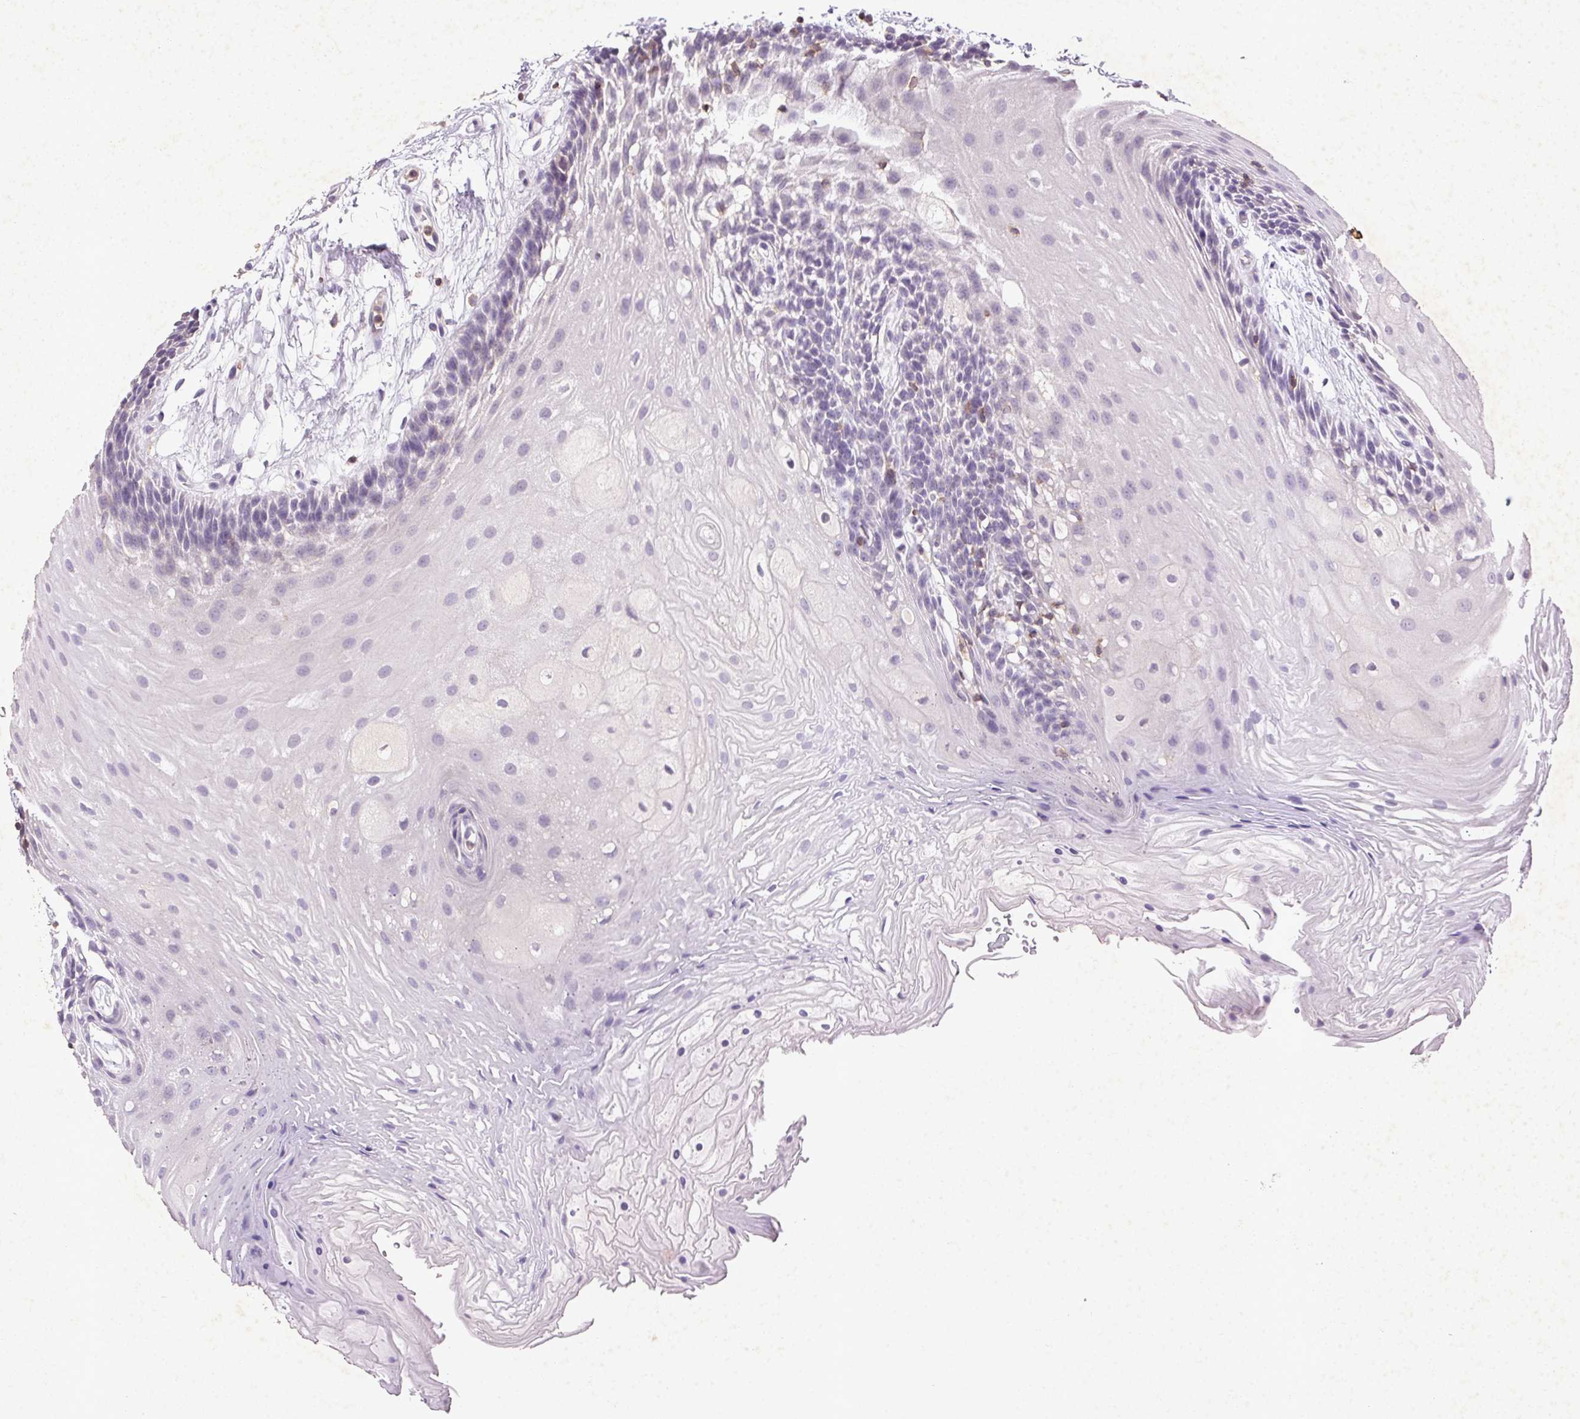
{"staining": {"intensity": "negative", "quantity": "none", "location": "none"}, "tissue": "oral mucosa", "cell_type": "Squamous epithelial cells", "image_type": "normal", "snomed": [{"axis": "morphology", "description": "Normal tissue, NOS"}, {"axis": "morphology", "description": "Squamous cell carcinoma, NOS"}, {"axis": "topography", "description": "Oral tissue"}, {"axis": "topography", "description": "Tounge, NOS"}, {"axis": "topography", "description": "Head-Neck"}], "caption": "Normal oral mucosa was stained to show a protein in brown. There is no significant positivity in squamous epithelial cells.", "gene": "FNDC7", "patient": {"sex": "male", "age": 62}}